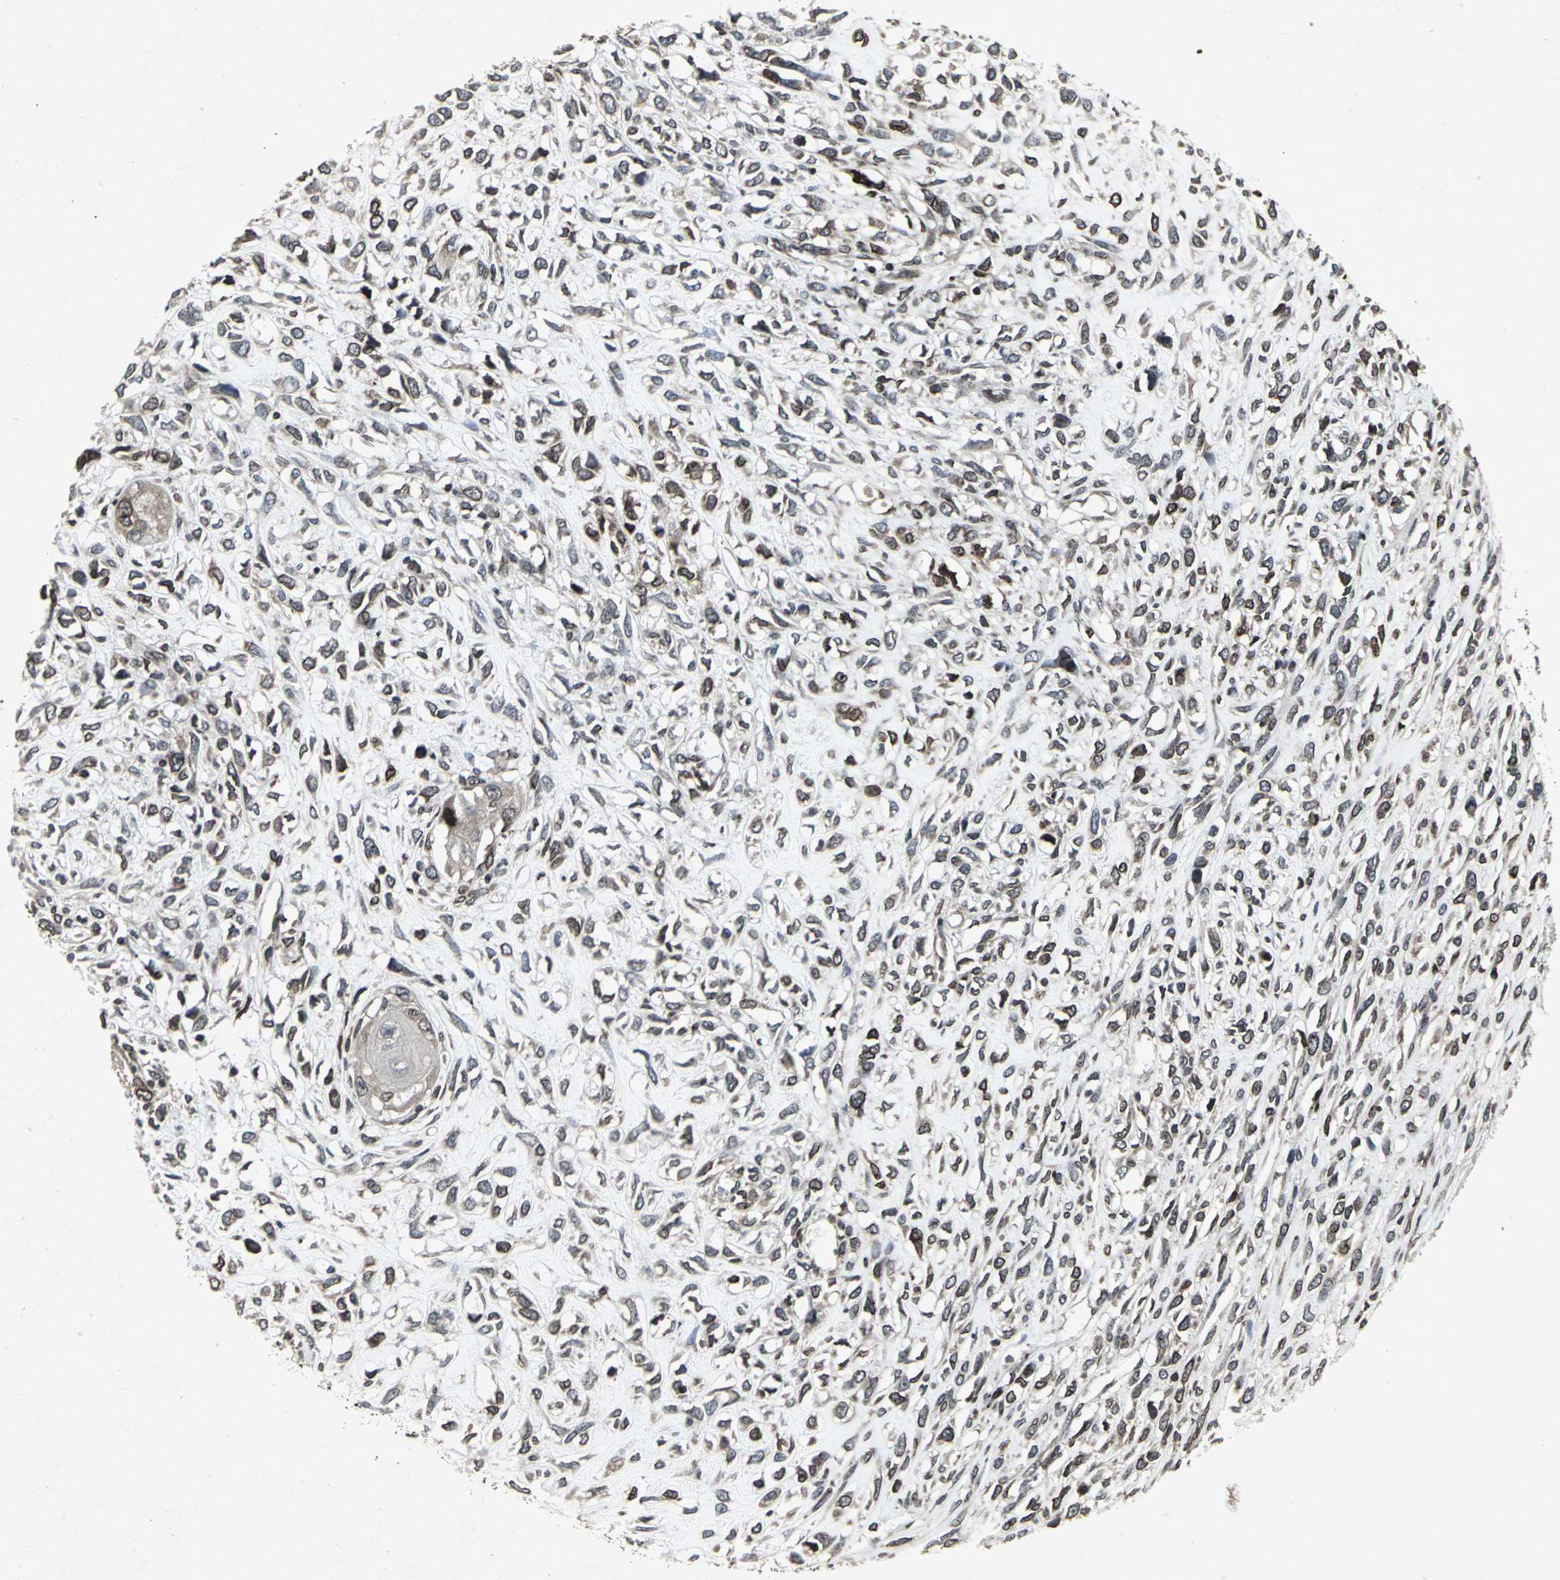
{"staining": {"intensity": "strong", "quantity": ">75%", "location": "cytoplasmic/membranous,nuclear"}, "tissue": "head and neck cancer", "cell_type": "Tumor cells", "image_type": "cancer", "snomed": [{"axis": "morphology", "description": "Necrosis, NOS"}, {"axis": "morphology", "description": "Neoplasm, malignant, NOS"}, {"axis": "topography", "description": "Salivary gland"}, {"axis": "topography", "description": "Head-Neck"}], "caption": "Immunohistochemistry (IHC) histopathology image of neoplastic tissue: human malignant neoplasm (head and neck) stained using immunohistochemistry displays high levels of strong protein expression localized specifically in the cytoplasmic/membranous and nuclear of tumor cells, appearing as a cytoplasmic/membranous and nuclear brown color.", "gene": "SH2B3", "patient": {"sex": "male", "age": 43}}